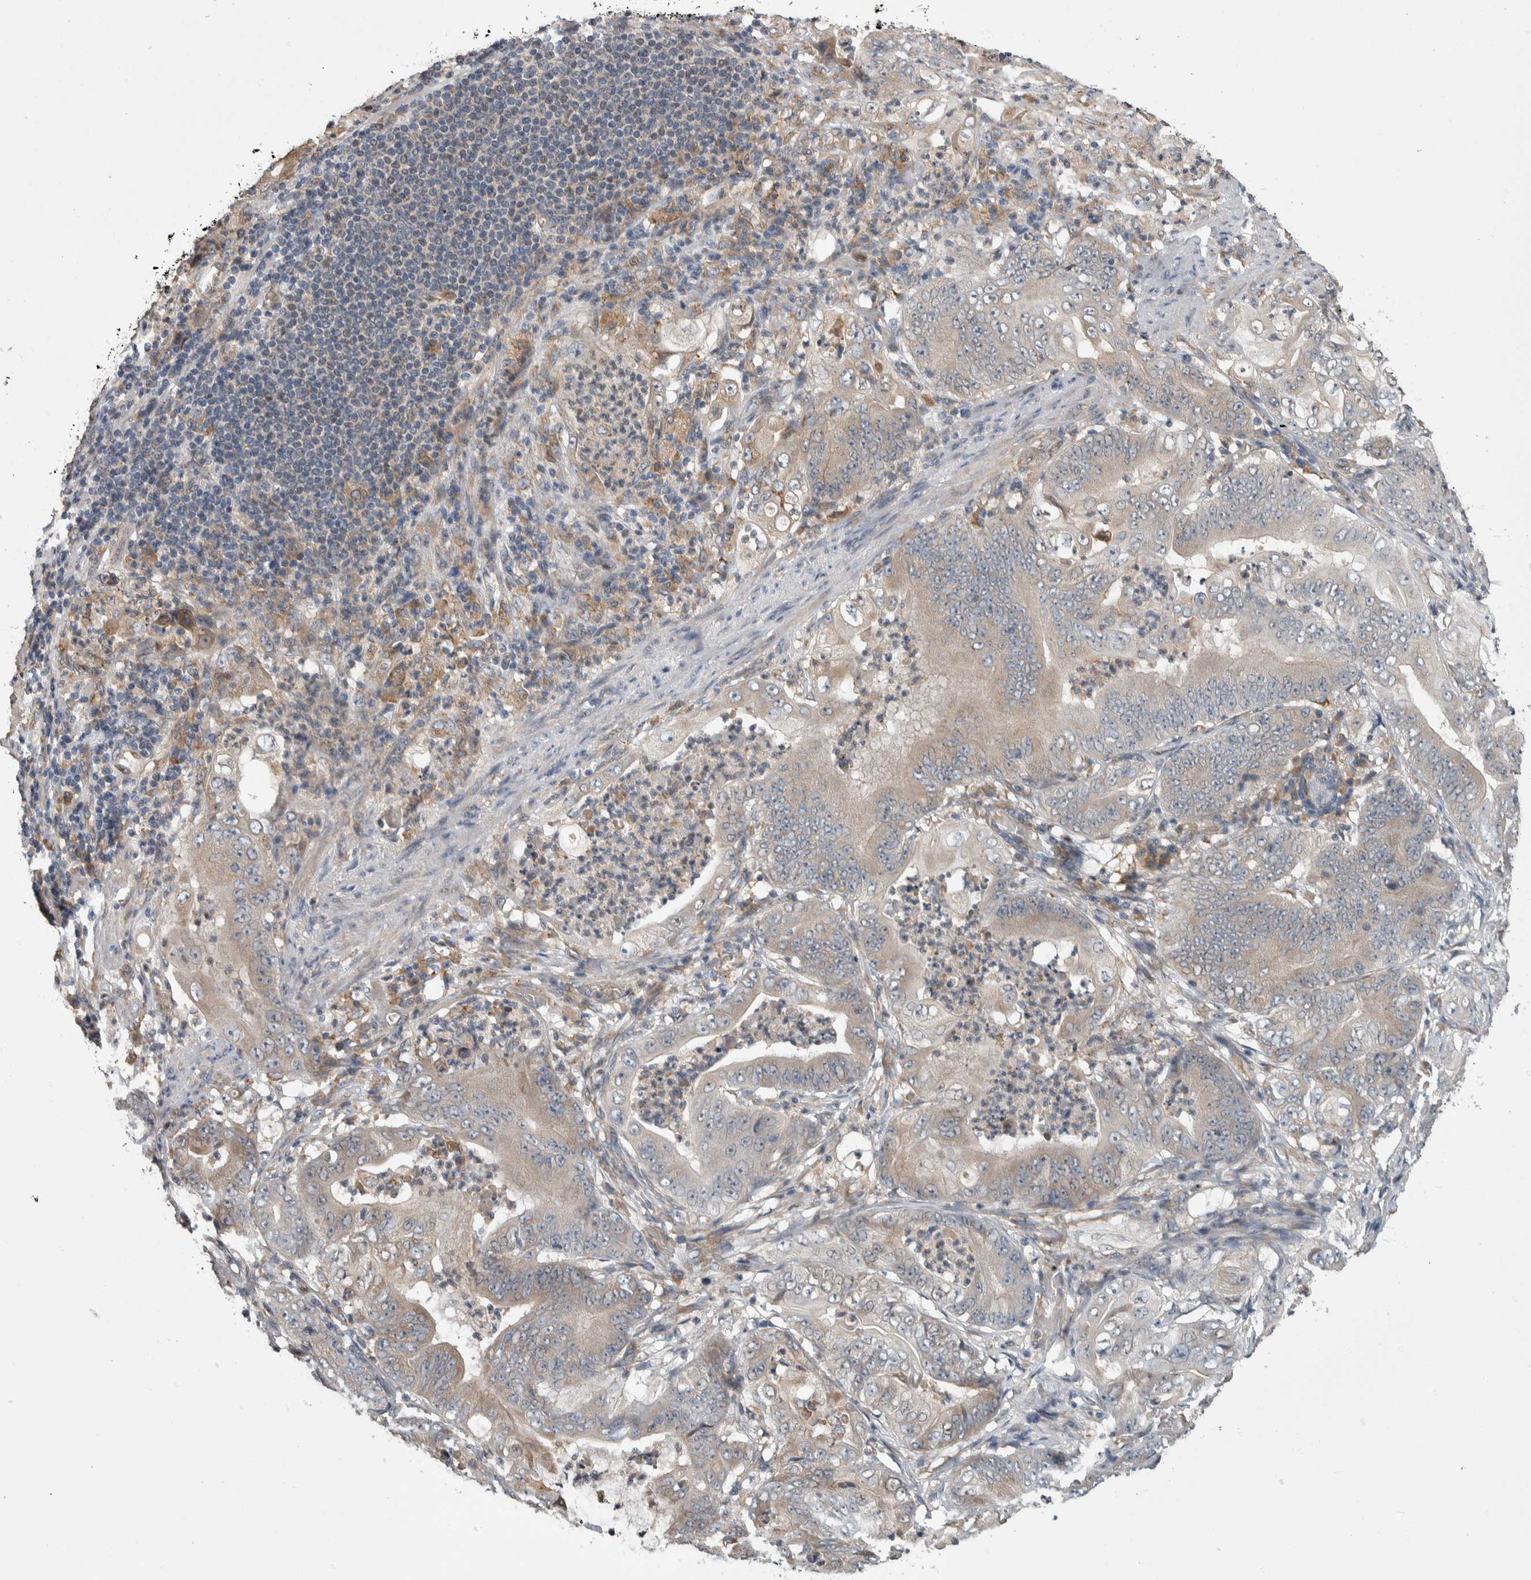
{"staining": {"intensity": "negative", "quantity": "none", "location": "none"}, "tissue": "stomach cancer", "cell_type": "Tumor cells", "image_type": "cancer", "snomed": [{"axis": "morphology", "description": "Adenocarcinoma, NOS"}, {"axis": "topography", "description": "Stomach"}], "caption": "An immunohistochemistry (IHC) micrograph of stomach cancer is shown. There is no staining in tumor cells of stomach cancer.", "gene": "PRDM4", "patient": {"sex": "female", "age": 73}}